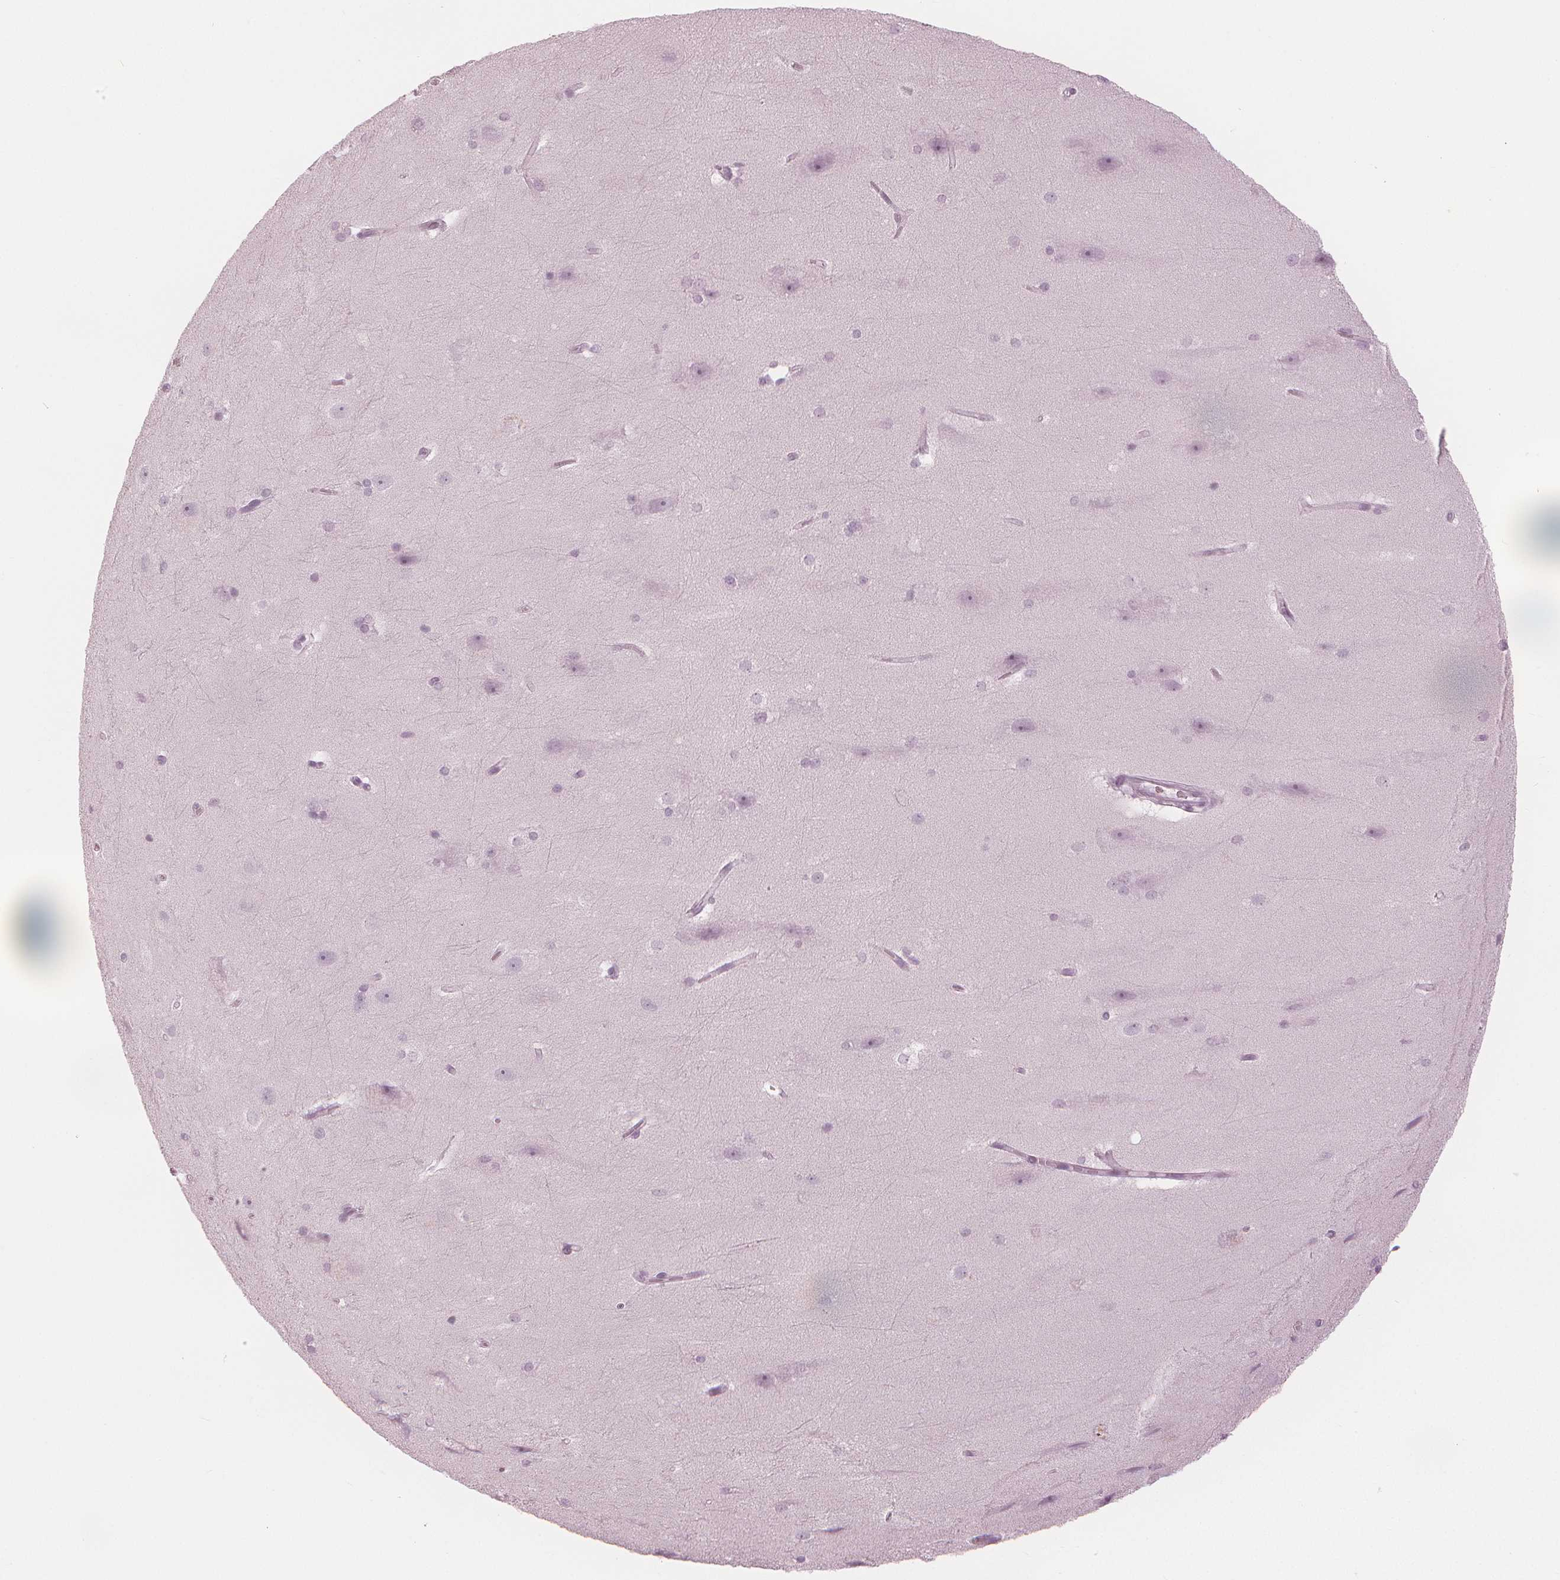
{"staining": {"intensity": "negative", "quantity": "none", "location": "none"}, "tissue": "hippocampus", "cell_type": "Glial cells", "image_type": "normal", "snomed": [{"axis": "morphology", "description": "Normal tissue, NOS"}, {"axis": "topography", "description": "Cerebral cortex"}, {"axis": "topography", "description": "Hippocampus"}], "caption": "Histopathology image shows no significant protein positivity in glial cells of benign hippocampus. The staining was performed using DAB to visualize the protein expression in brown, while the nuclei were stained in blue with hematoxylin (Magnification: 20x).", "gene": "PAEP", "patient": {"sex": "female", "age": 19}}